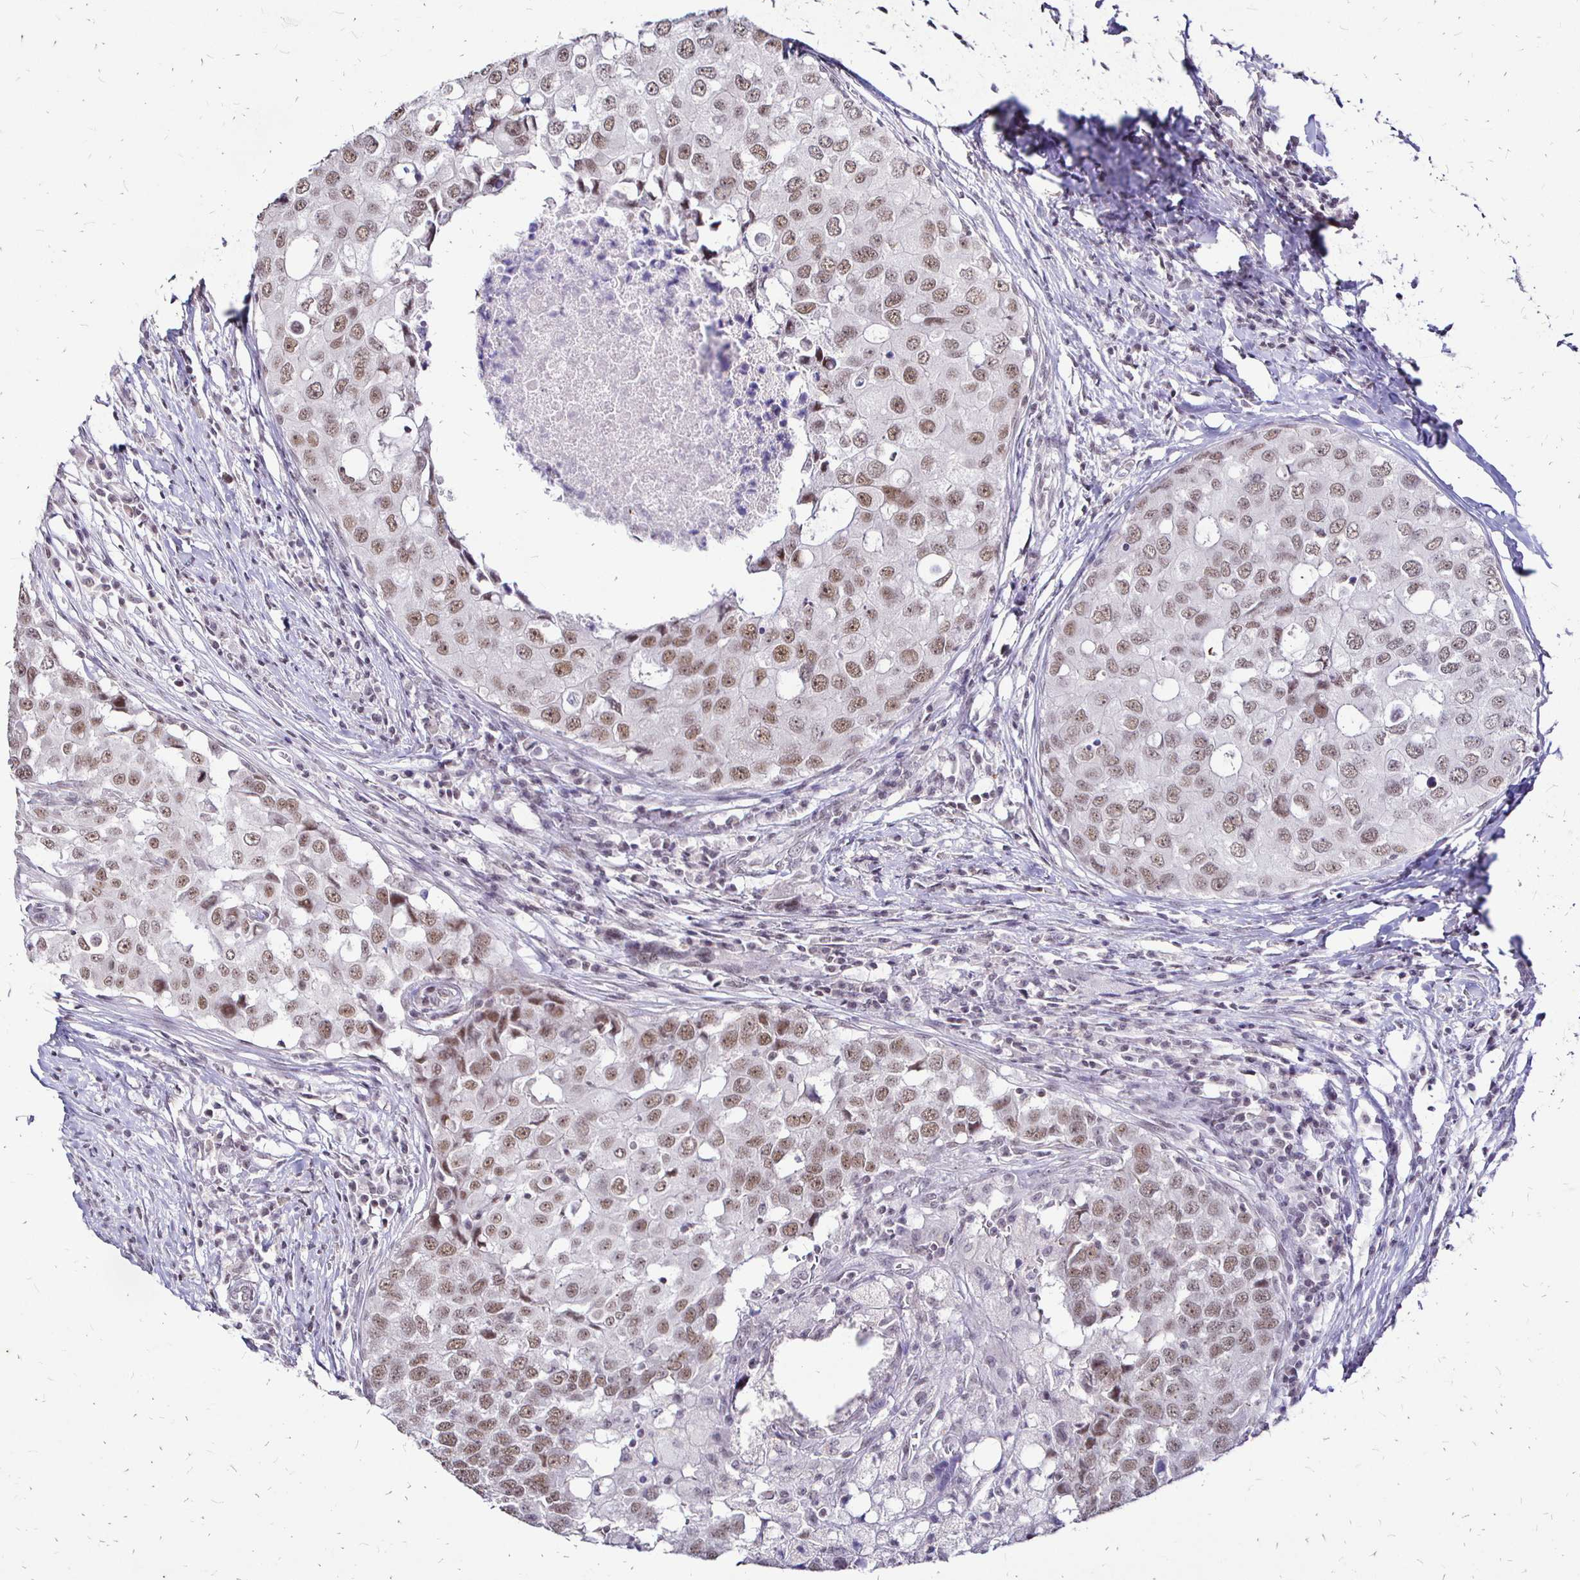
{"staining": {"intensity": "weak", "quantity": ">75%", "location": "nuclear"}, "tissue": "breast cancer", "cell_type": "Tumor cells", "image_type": "cancer", "snomed": [{"axis": "morphology", "description": "Duct carcinoma"}, {"axis": "topography", "description": "Breast"}], "caption": "Protein staining of breast cancer tissue displays weak nuclear staining in approximately >75% of tumor cells.", "gene": "SIN3A", "patient": {"sex": "female", "age": 27}}